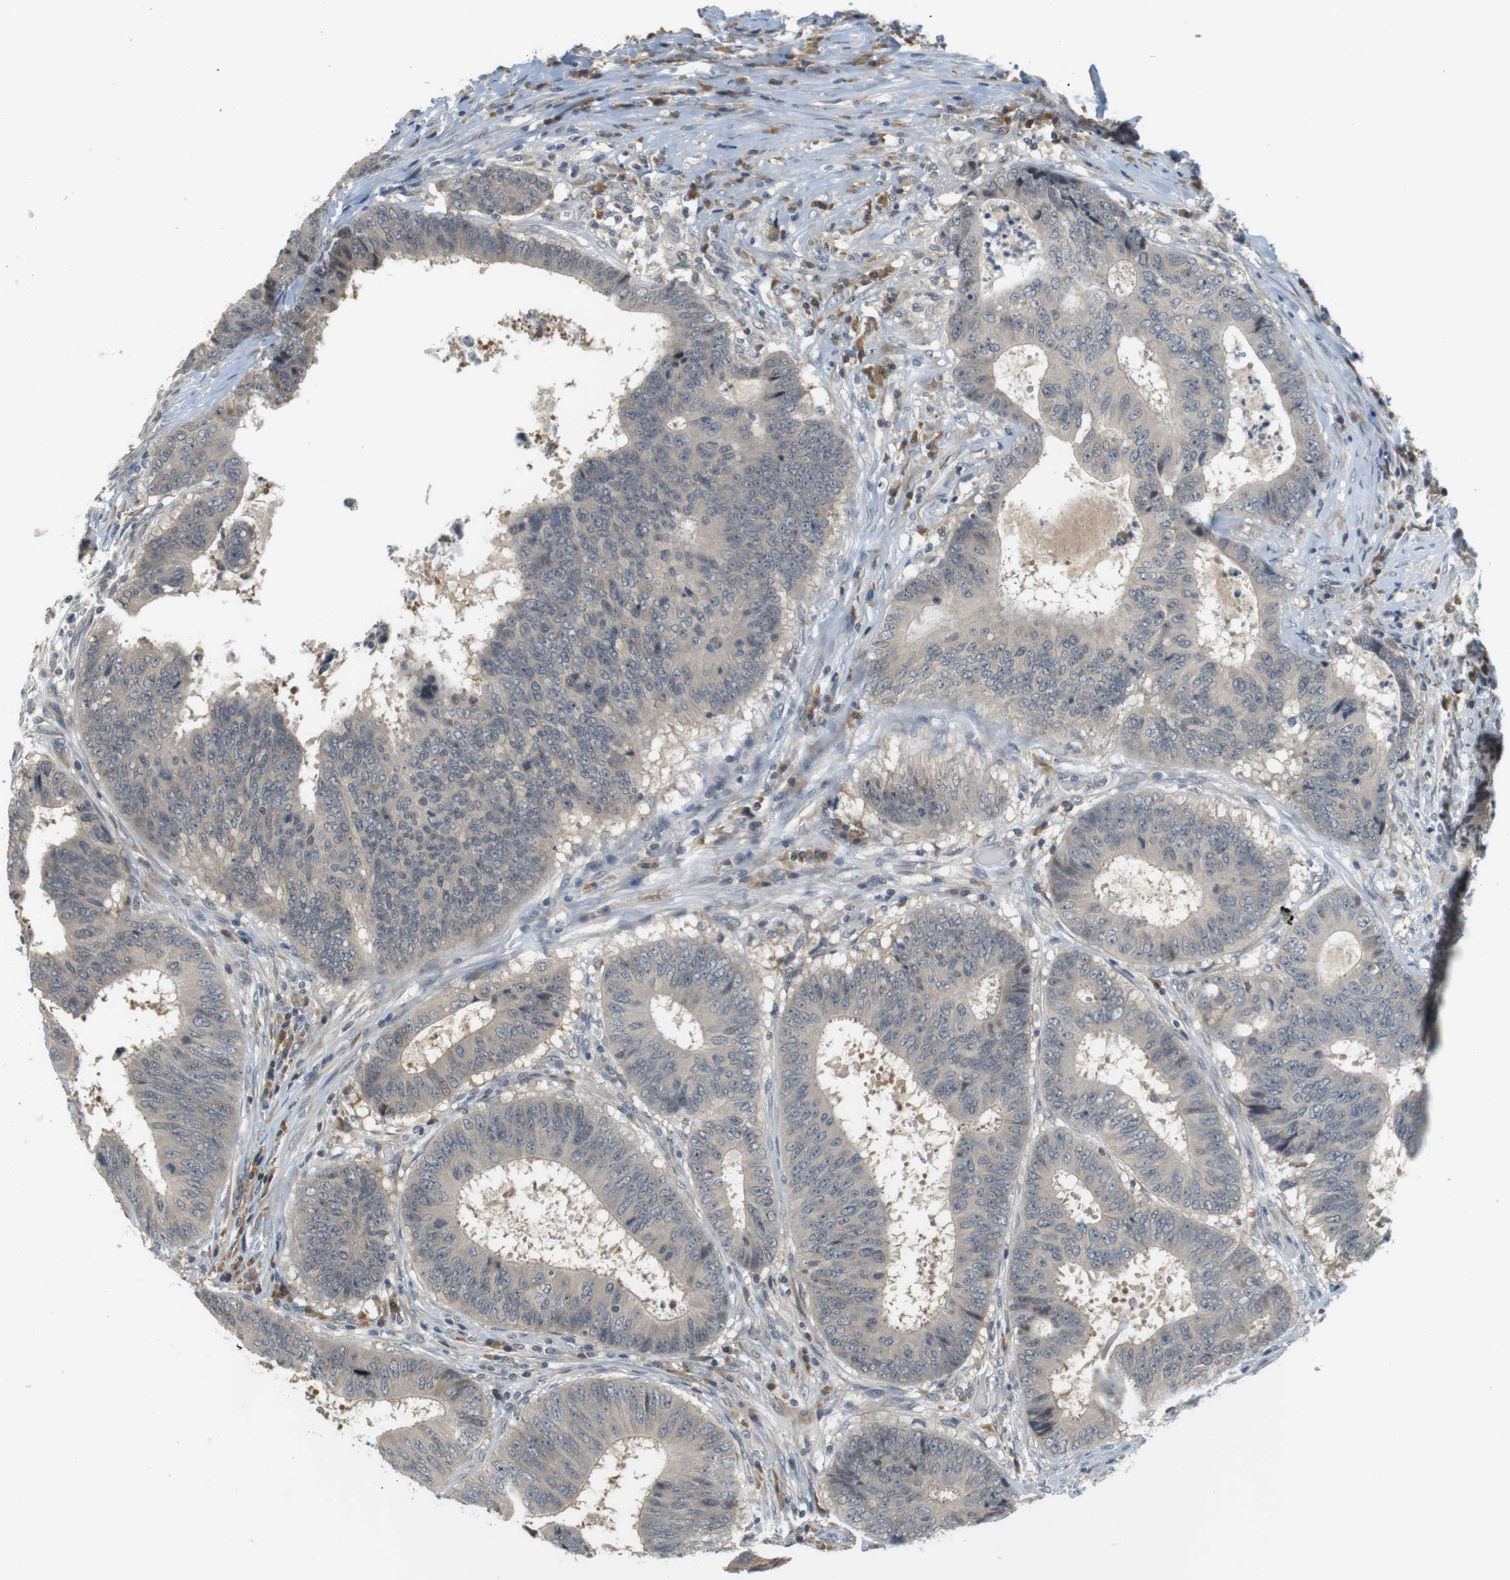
{"staining": {"intensity": "negative", "quantity": "none", "location": "none"}, "tissue": "colorectal cancer", "cell_type": "Tumor cells", "image_type": "cancer", "snomed": [{"axis": "morphology", "description": "Adenocarcinoma, NOS"}, {"axis": "topography", "description": "Rectum"}], "caption": "A photomicrograph of human colorectal cancer is negative for staining in tumor cells.", "gene": "WNT7A", "patient": {"sex": "male", "age": 72}}